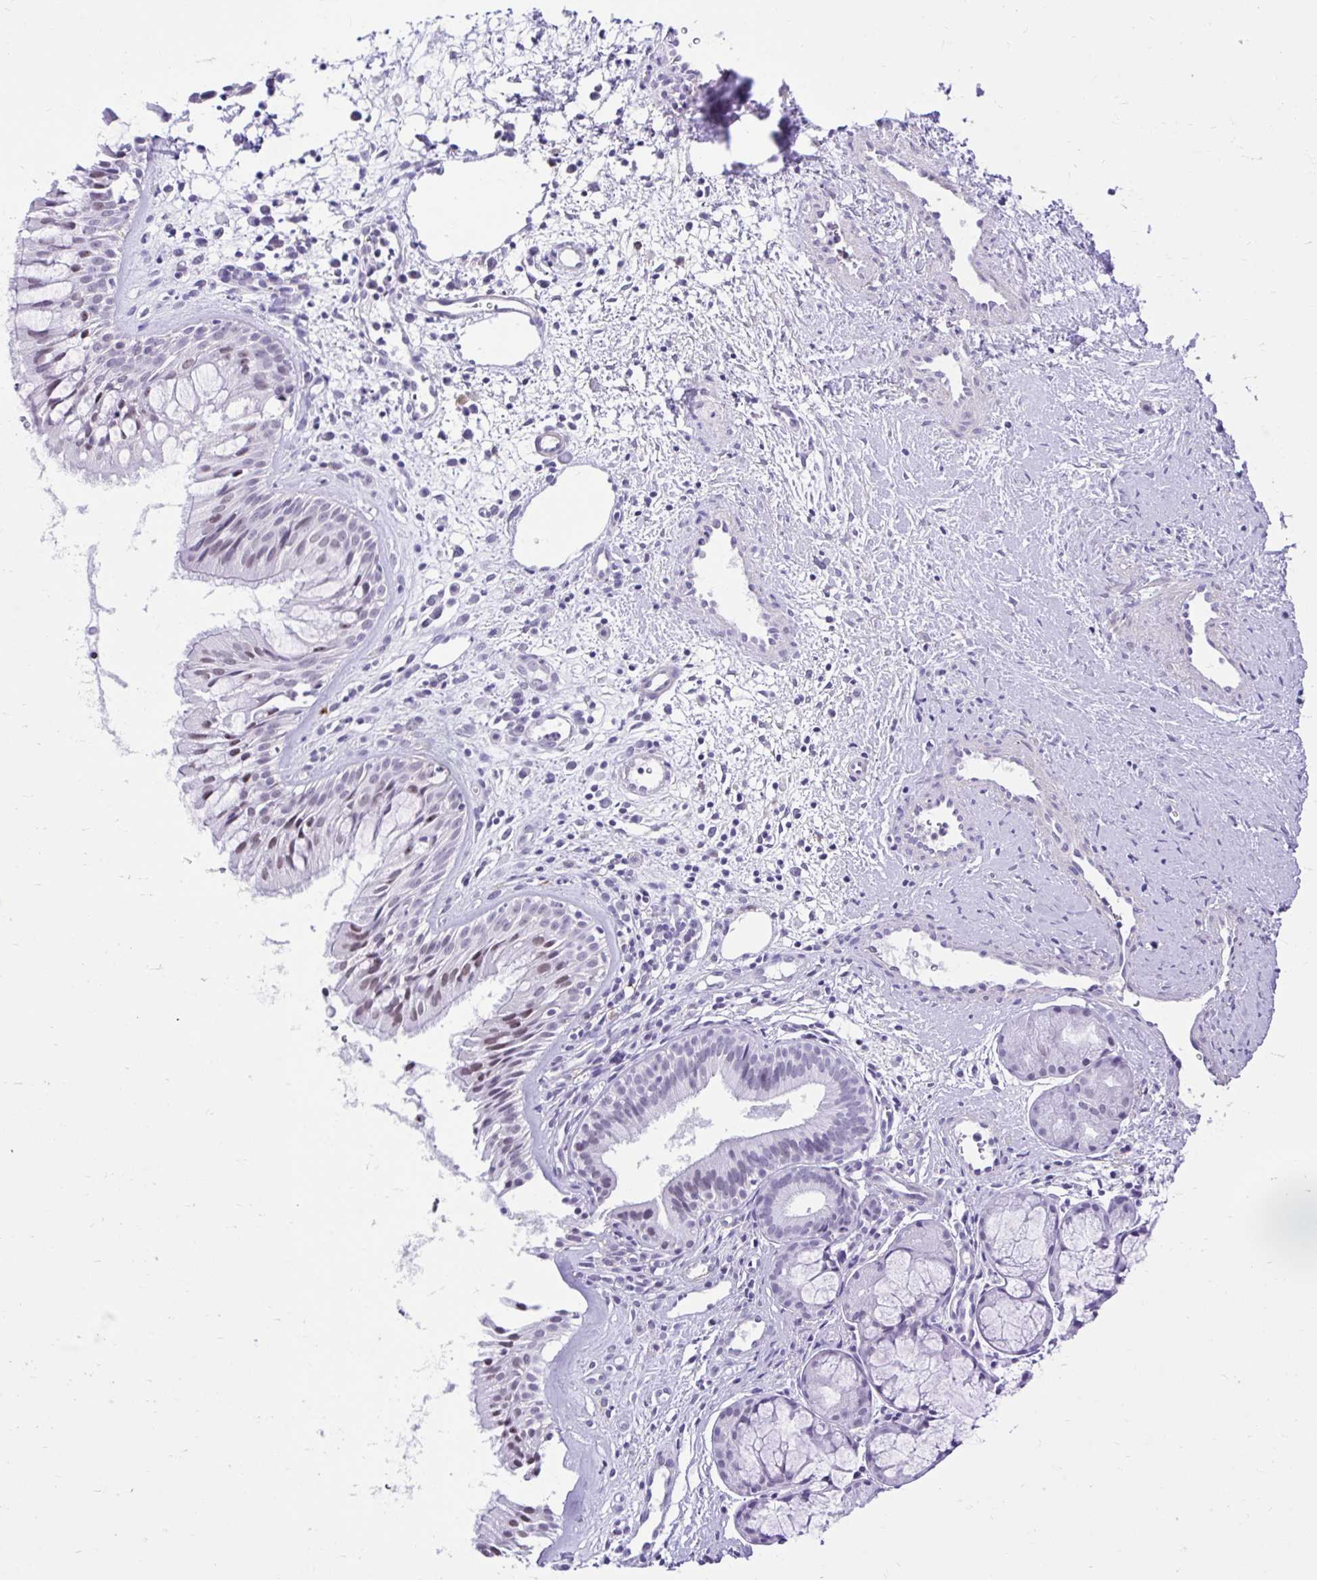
{"staining": {"intensity": "weak", "quantity": "<25%", "location": "nuclear"}, "tissue": "nasopharynx", "cell_type": "Respiratory epithelial cells", "image_type": "normal", "snomed": [{"axis": "morphology", "description": "Normal tissue, NOS"}, {"axis": "topography", "description": "Nasopharynx"}], "caption": "This is an IHC micrograph of normal human nasopharynx. There is no staining in respiratory epithelial cells.", "gene": "DCAF17", "patient": {"sex": "male", "age": 65}}